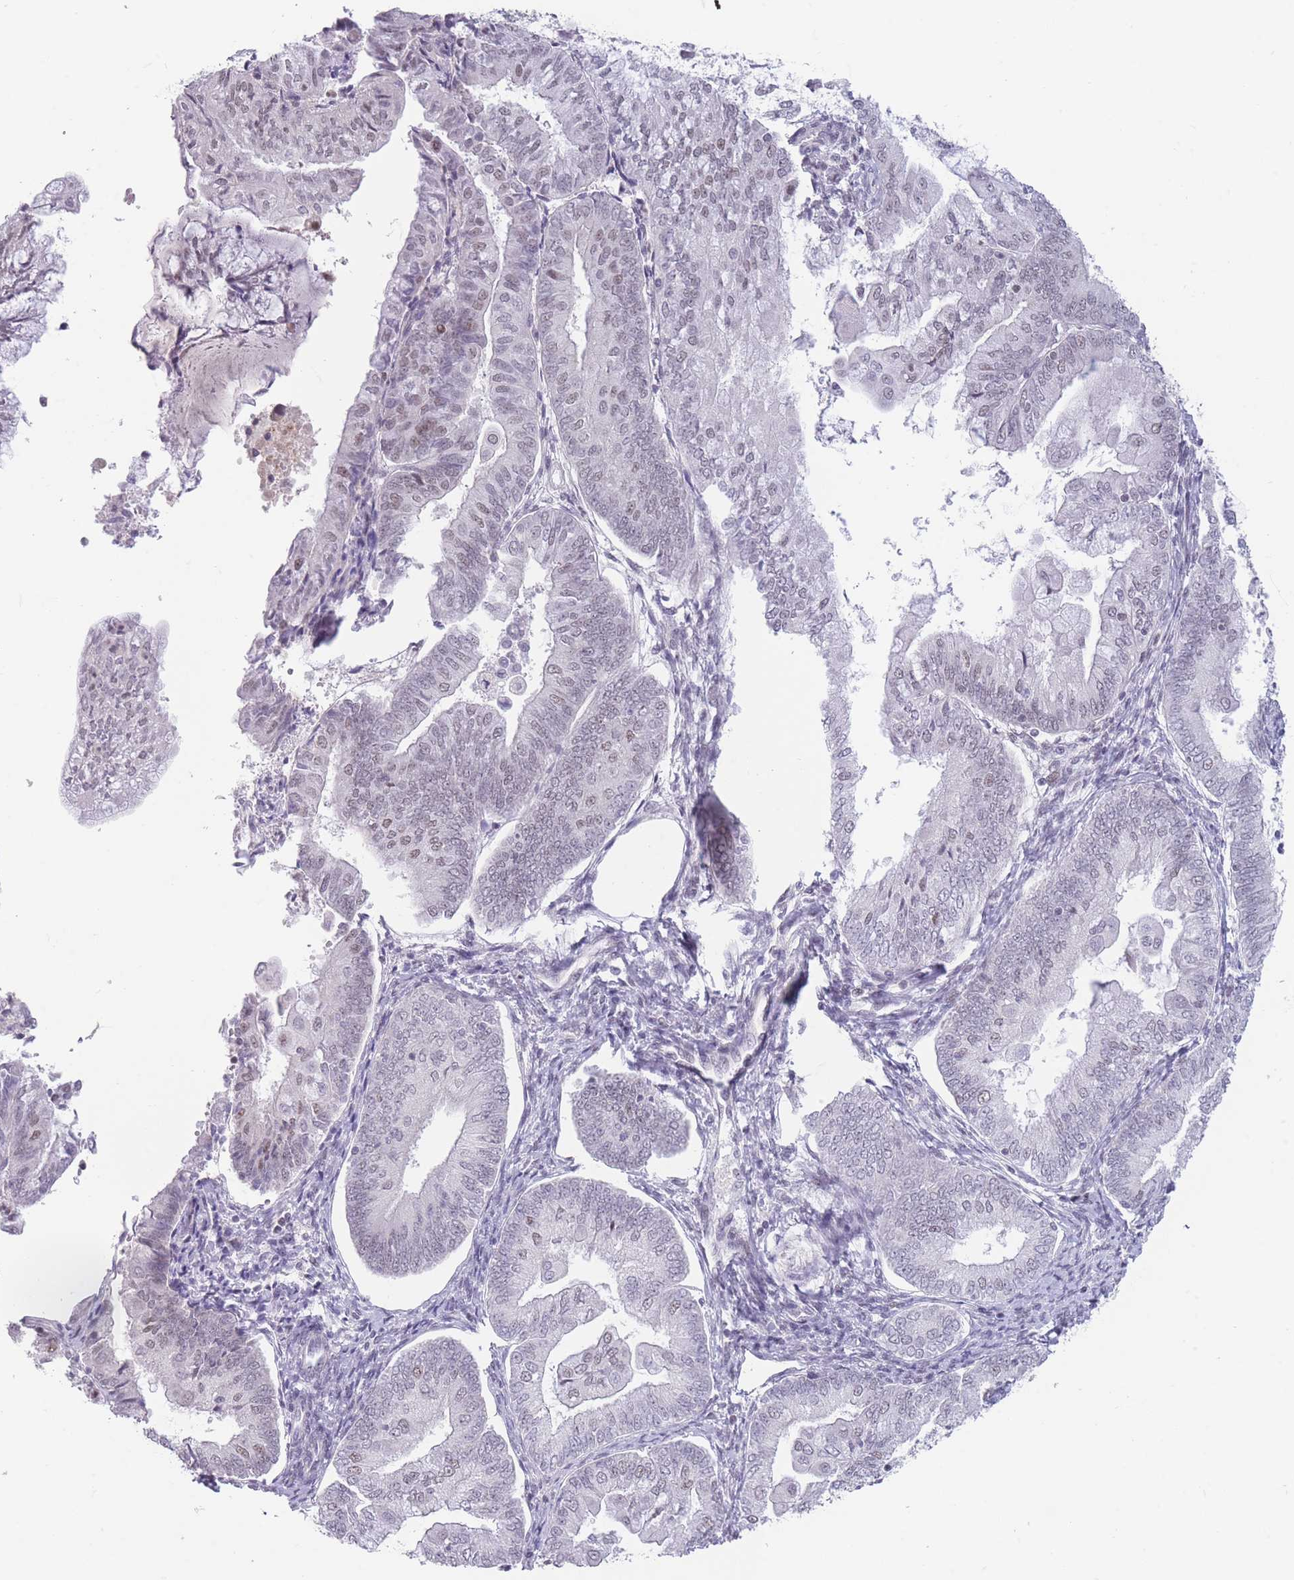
{"staining": {"intensity": "weak", "quantity": "<25%", "location": "nuclear"}, "tissue": "endometrial cancer", "cell_type": "Tumor cells", "image_type": "cancer", "snomed": [{"axis": "morphology", "description": "Adenocarcinoma, NOS"}, {"axis": "topography", "description": "Endometrium"}], "caption": "The immunohistochemistry (IHC) micrograph has no significant staining in tumor cells of endometrial cancer (adenocarcinoma) tissue.", "gene": "ARID3B", "patient": {"sex": "female", "age": 55}}